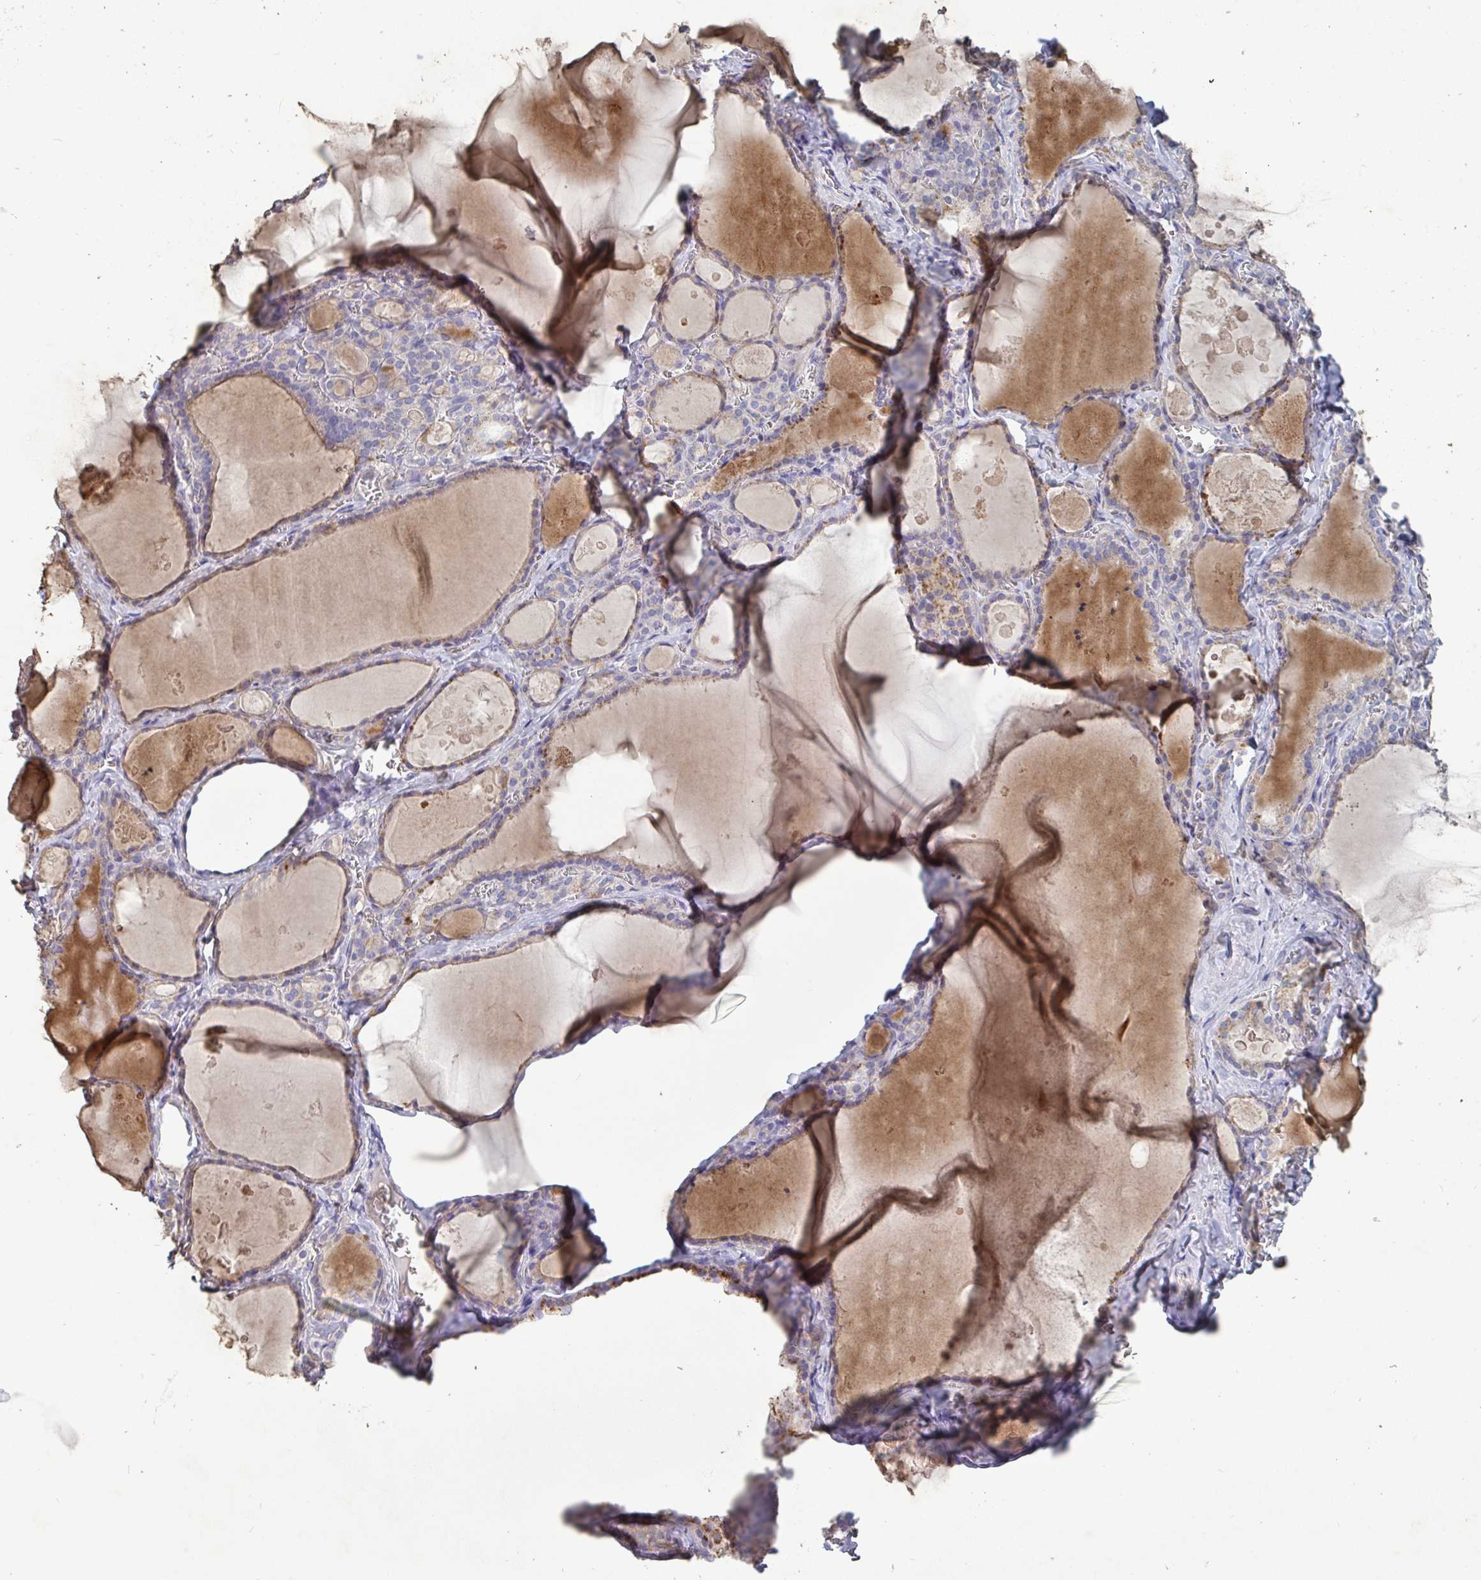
{"staining": {"intensity": "moderate", "quantity": "<25%", "location": "cytoplasmic/membranous"}, "tissue": "thyroid gland", "cell_type": "Glandular cells", "image_type": "normal", "snomed": [{"axis": "morphology", "description": "Normal tissue, NOS"}, {"axis": "topography", "description": "Thyroid gland"}], "caption": "Glandular cells show moderate cytoplasmic/membranous positivity in about <25% of cells in unremarkable thyroid gland. The staining was performed using DAB to visualize the protein expression in brown, while the nuclei were stained in blue with hematoxylin (Magnification: 20x).", "gene": "GALNT13", "patient": {"sex": "male", "age": 56}}